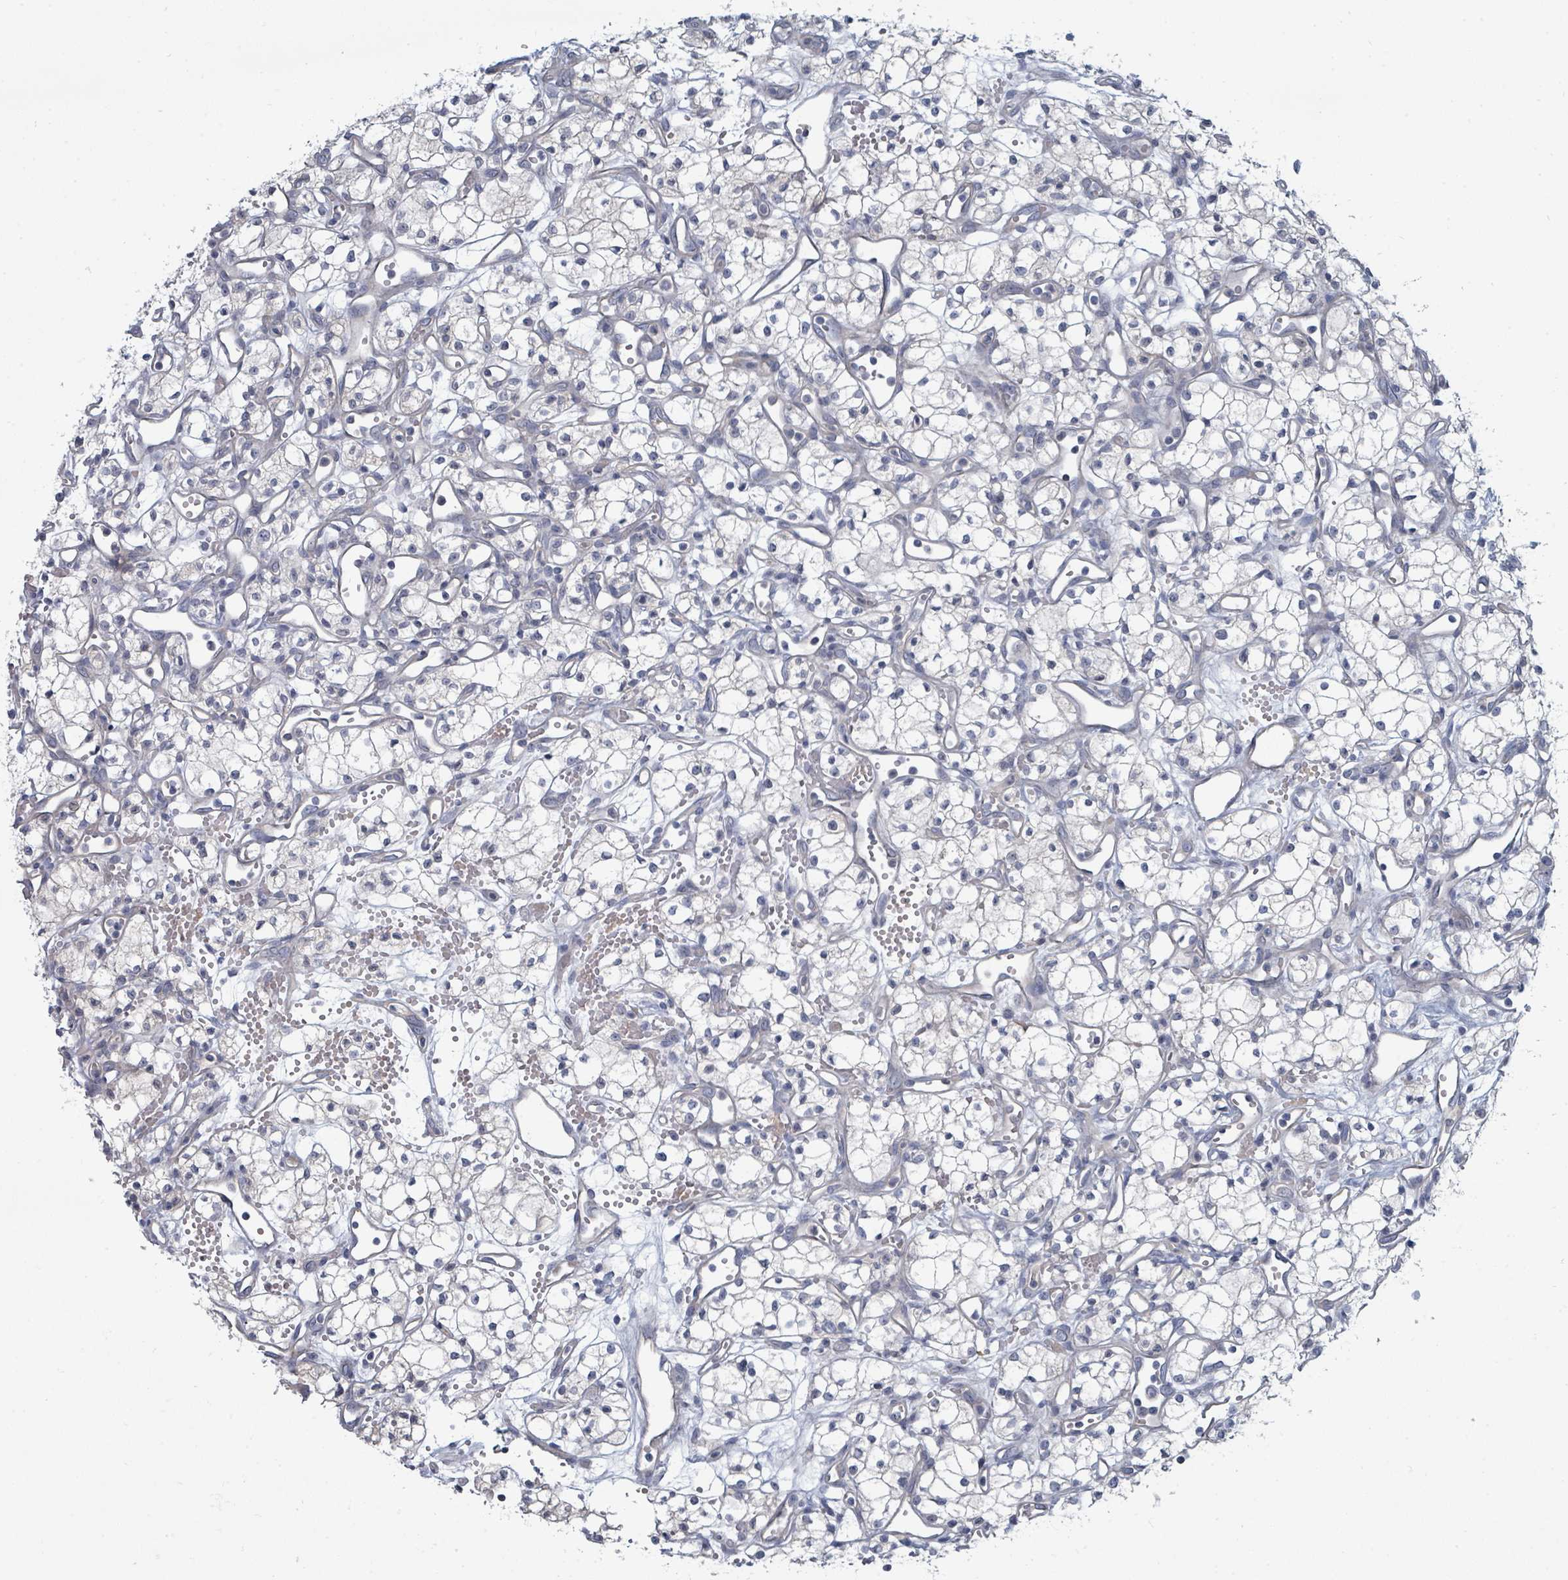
{"staining": {"intensity": "negative", "quantity": "none", "location": "none"}, "tissue": "renal cancer", "cell_type": "Tumor cells", "image_type": "cancer", "snomed": [{"axis": "morphology", "description": "Adenocarcinoma, NOS"}, {"axis": "topography", "description": "Kidney"}], "caption": "High magnification brightfield microscopy of adenocarcinoma (renal) stained with DAB (brown) and counterstained with hematoxylin (blue): tumor cells show no significant expression. The staining is performed using DAB brown chromogen with nuclei counter-stained in using hematoxylin.", "gene": "SLC25A45", "patient": {"sex": "male", "age": 59}}